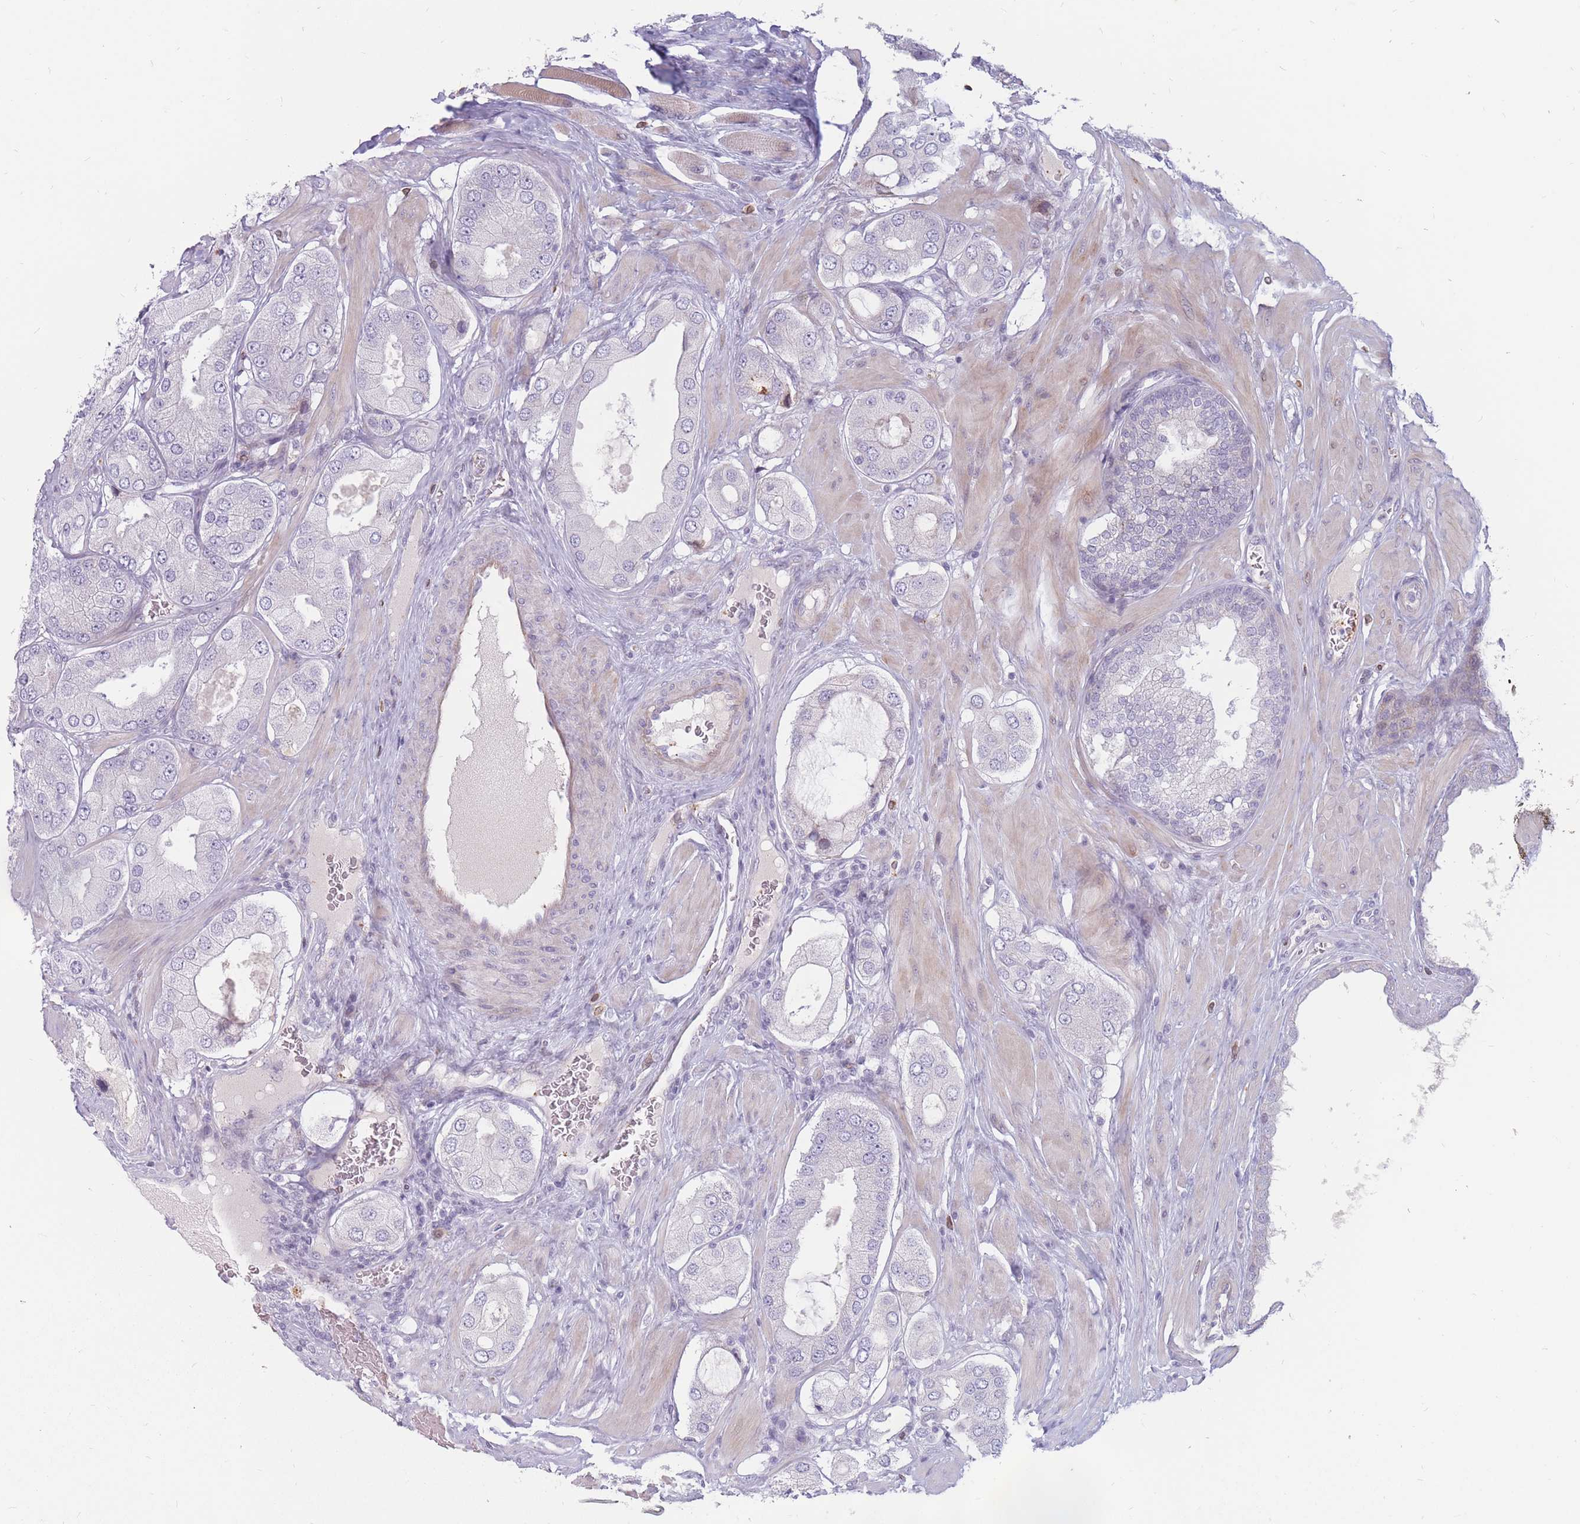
{"staining": {"intensity": "negative", "quantity": "none", "location": "none"}, "tissue": "prostate cancer", "cell_type": "Tumor cells", "image_type": "cancer", "snomed": [{"axis": "morphology", "description": "Adenocarcinoma, Low grade"}, {"axis": "topography", "description": "Prostate"}], "caption": "DAB (3,3'-diaminobenzidine) immunohistochemical staining of human prostate adenocarcinoma (low-grade) exhibits no significant staining in tumor cells.", "gene": "PTGDR", "patient": {"sex": "male", "age": 42}}